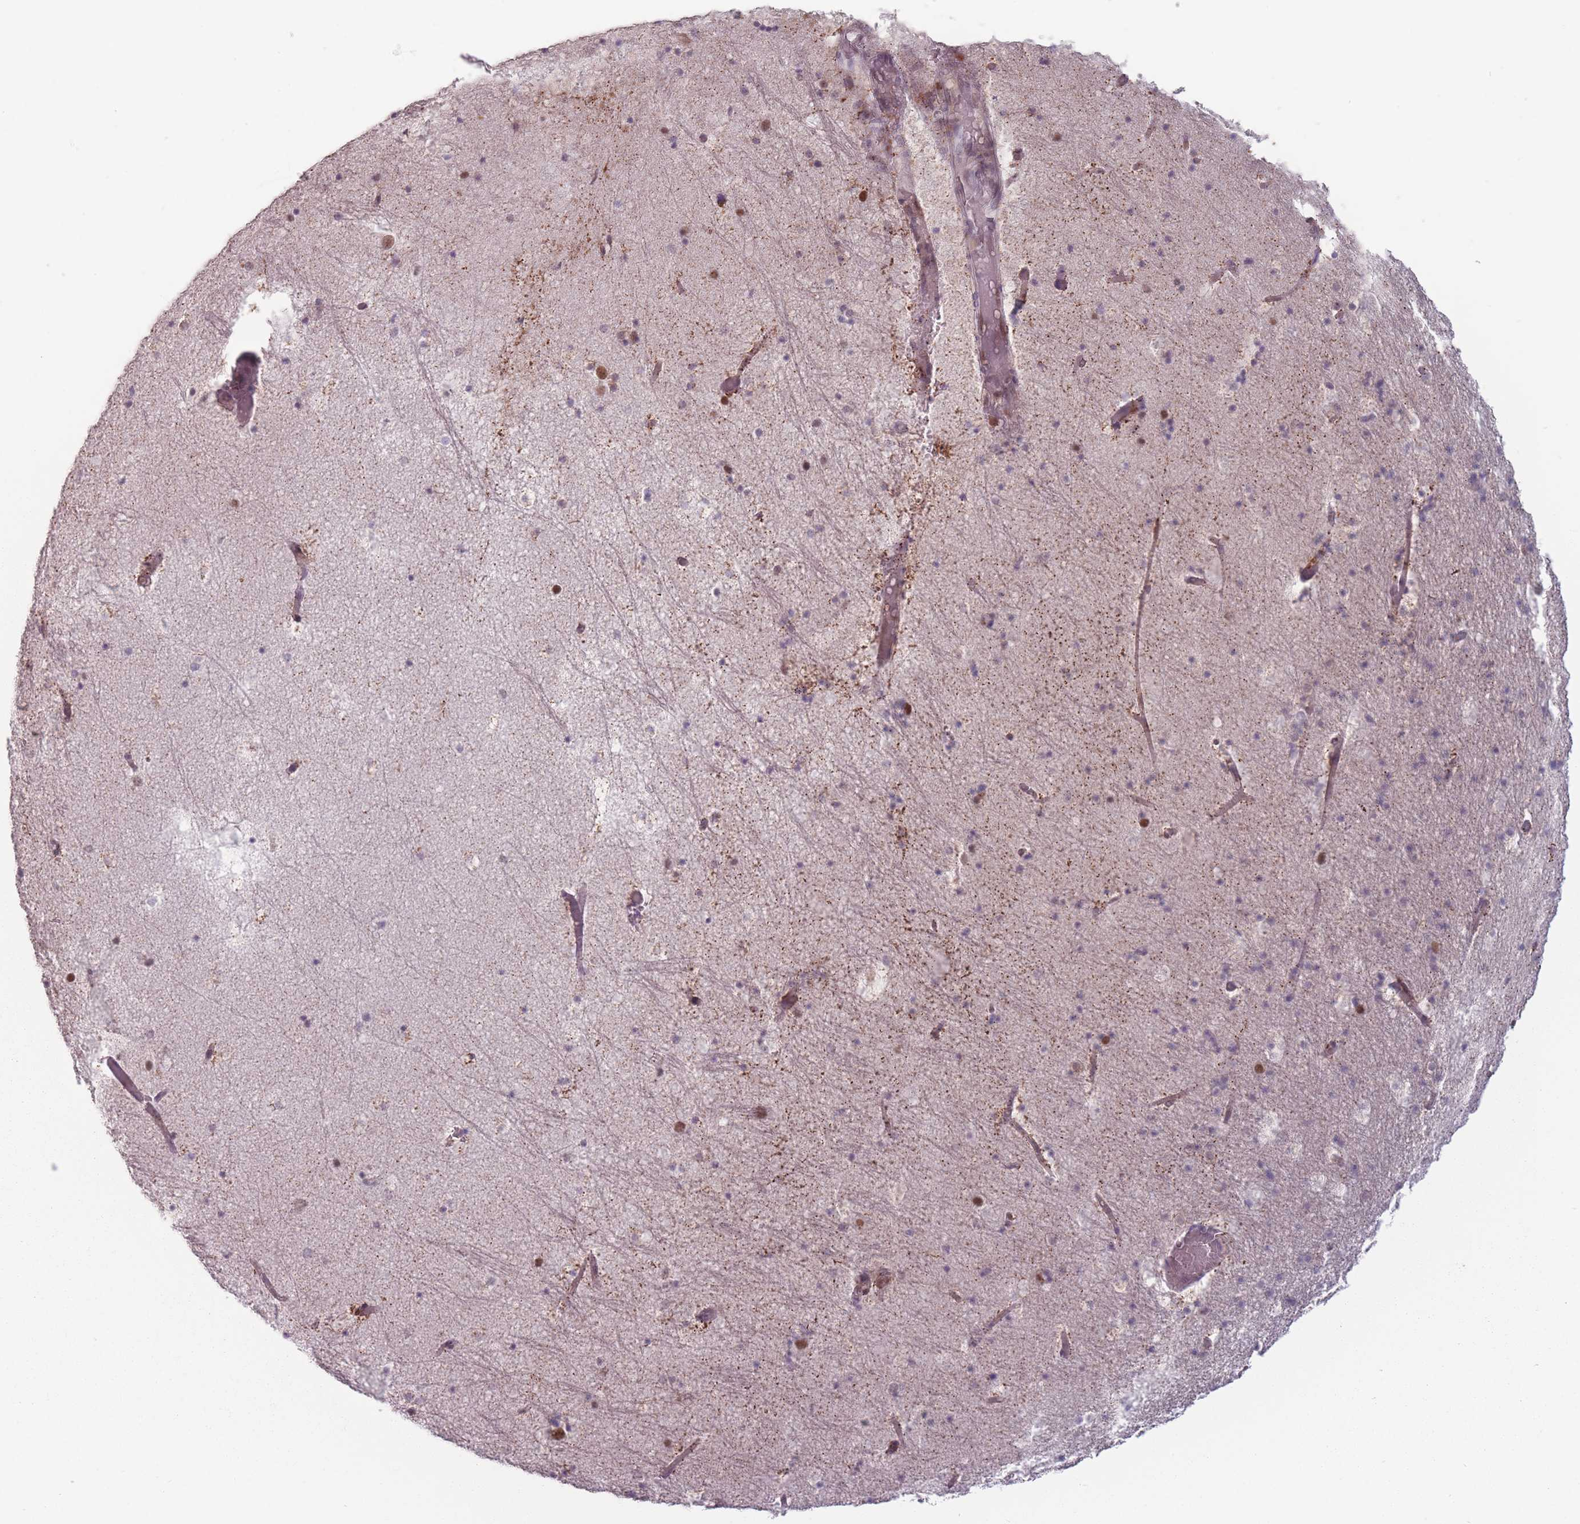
{"staining": {"intensity": "moderate", "quantity": "<25%", "location": "cytoplasmic/membranous,nuclear"}, "tissue": "hippocampus", "cell_type": "Glial cells", "image_type": "normal", "snomed": [{"axis": "morphology", "description": "Normal tissue, NOS"}, {"axis": "topography", "description": "Hippocampus"}], "caption": "Immunohistochemical staining of normal hippocampus demonstrates low levels of moderate cytoplasmic/membranous,nuclear expression in approximately <25% of glial cells. (DAB IHC, brown staining for protein, blue staining for nuclei).", "gene": "OR10C1", "patient": {"sex": "female", "age": 52}}